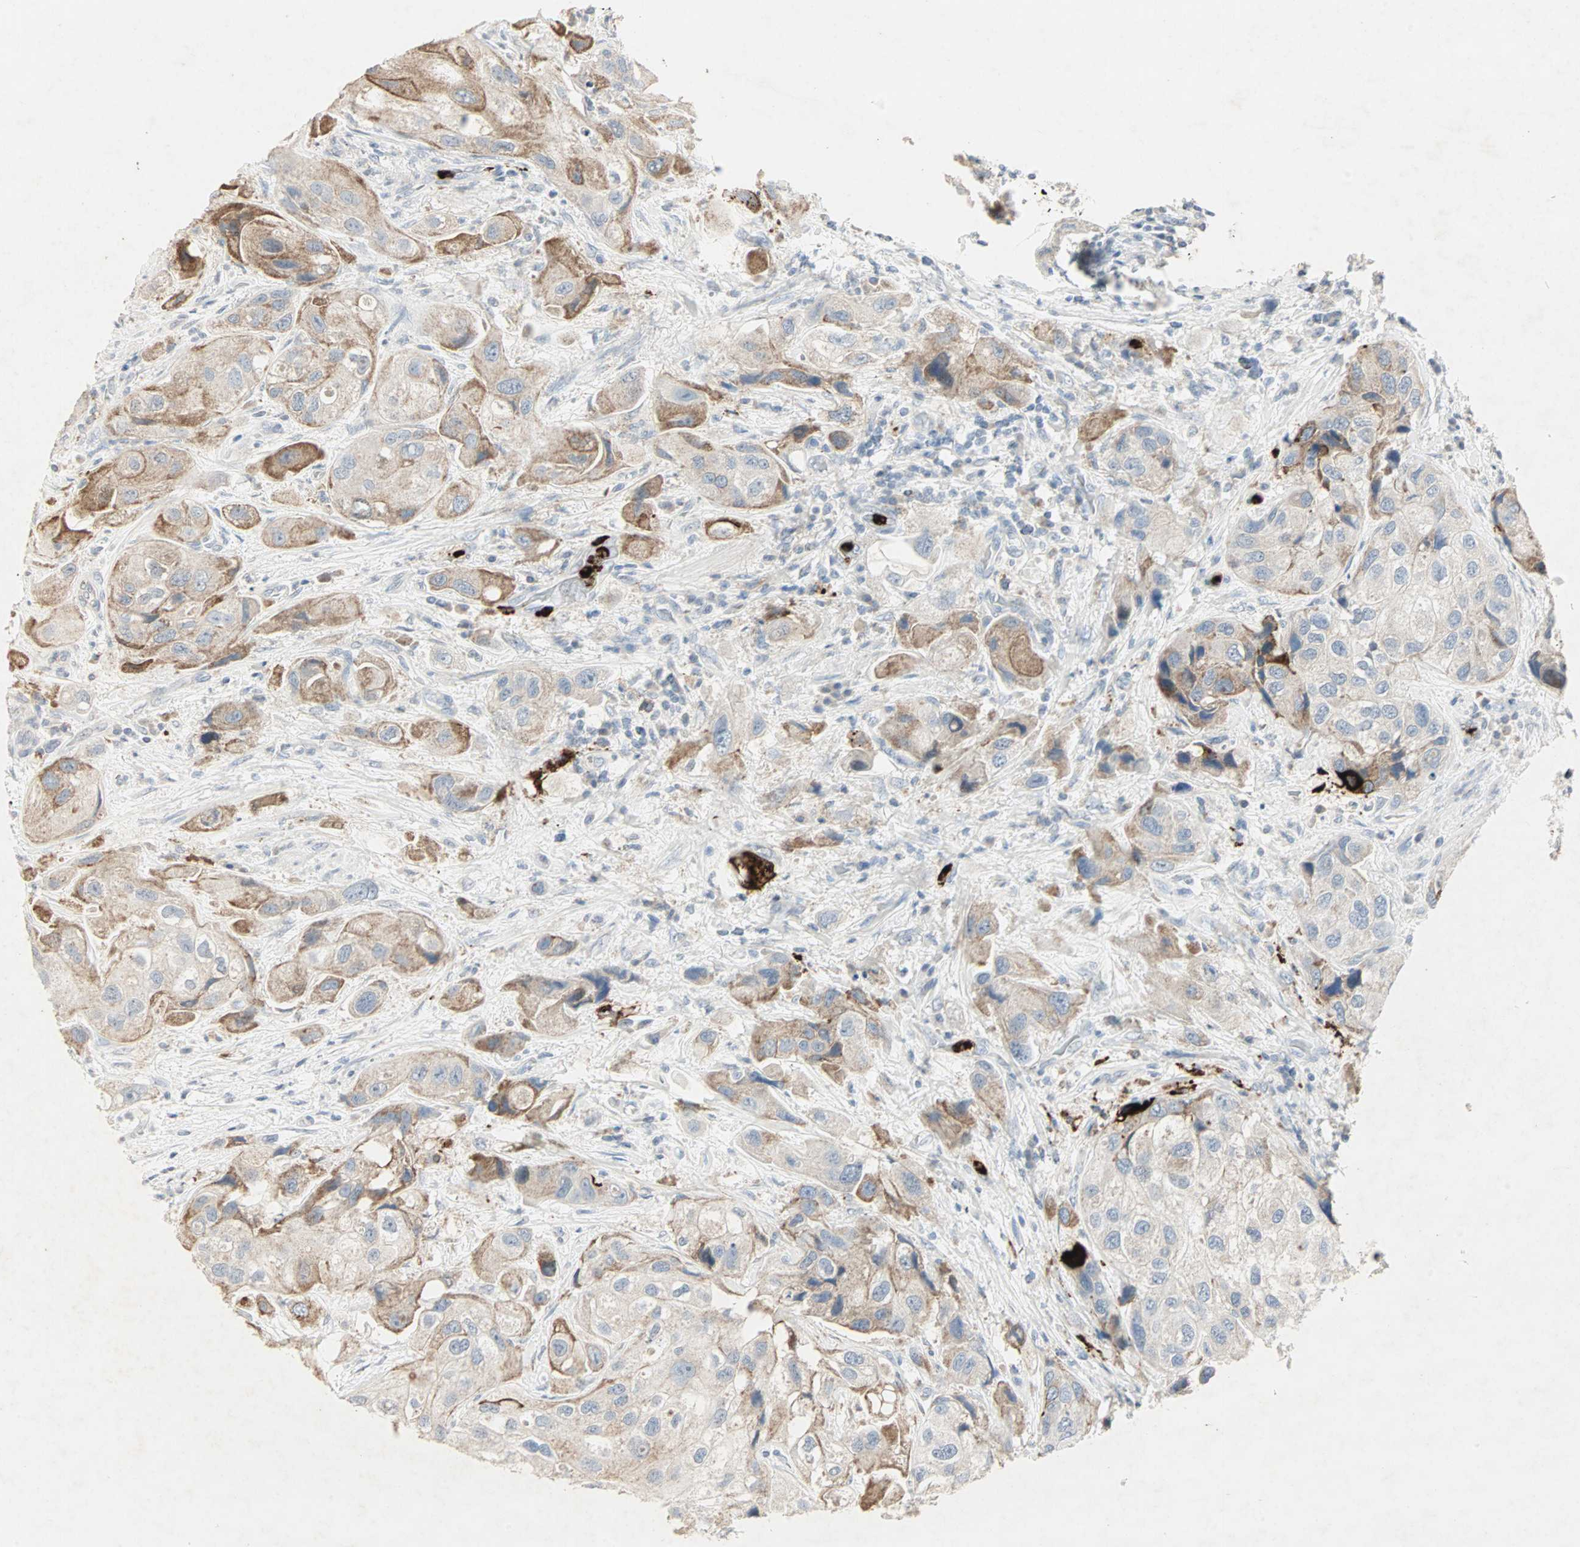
{"staining": {"intensity": "moderate", "quantity": ">75%", "location": "cytoplasmic/membranous"}, "tissue": "urothelial cancer", "cell_type": "Tumor cells", "image_type": "cancer", "snomed": [{"axis": "morphology", "description": "Urothelial carcinoma, High grade"}, {"axis": "topography", "description": "Urinary bladder"}], "caption": "This micrograph displays IHC staining of human high-grade urothelial carcinoma, with medium moderate cytoplasmic/membranous expression in about >75% of tumor cells.", "gene": "CEACAM6", "patient": {"sex": "female", "age": 64}}